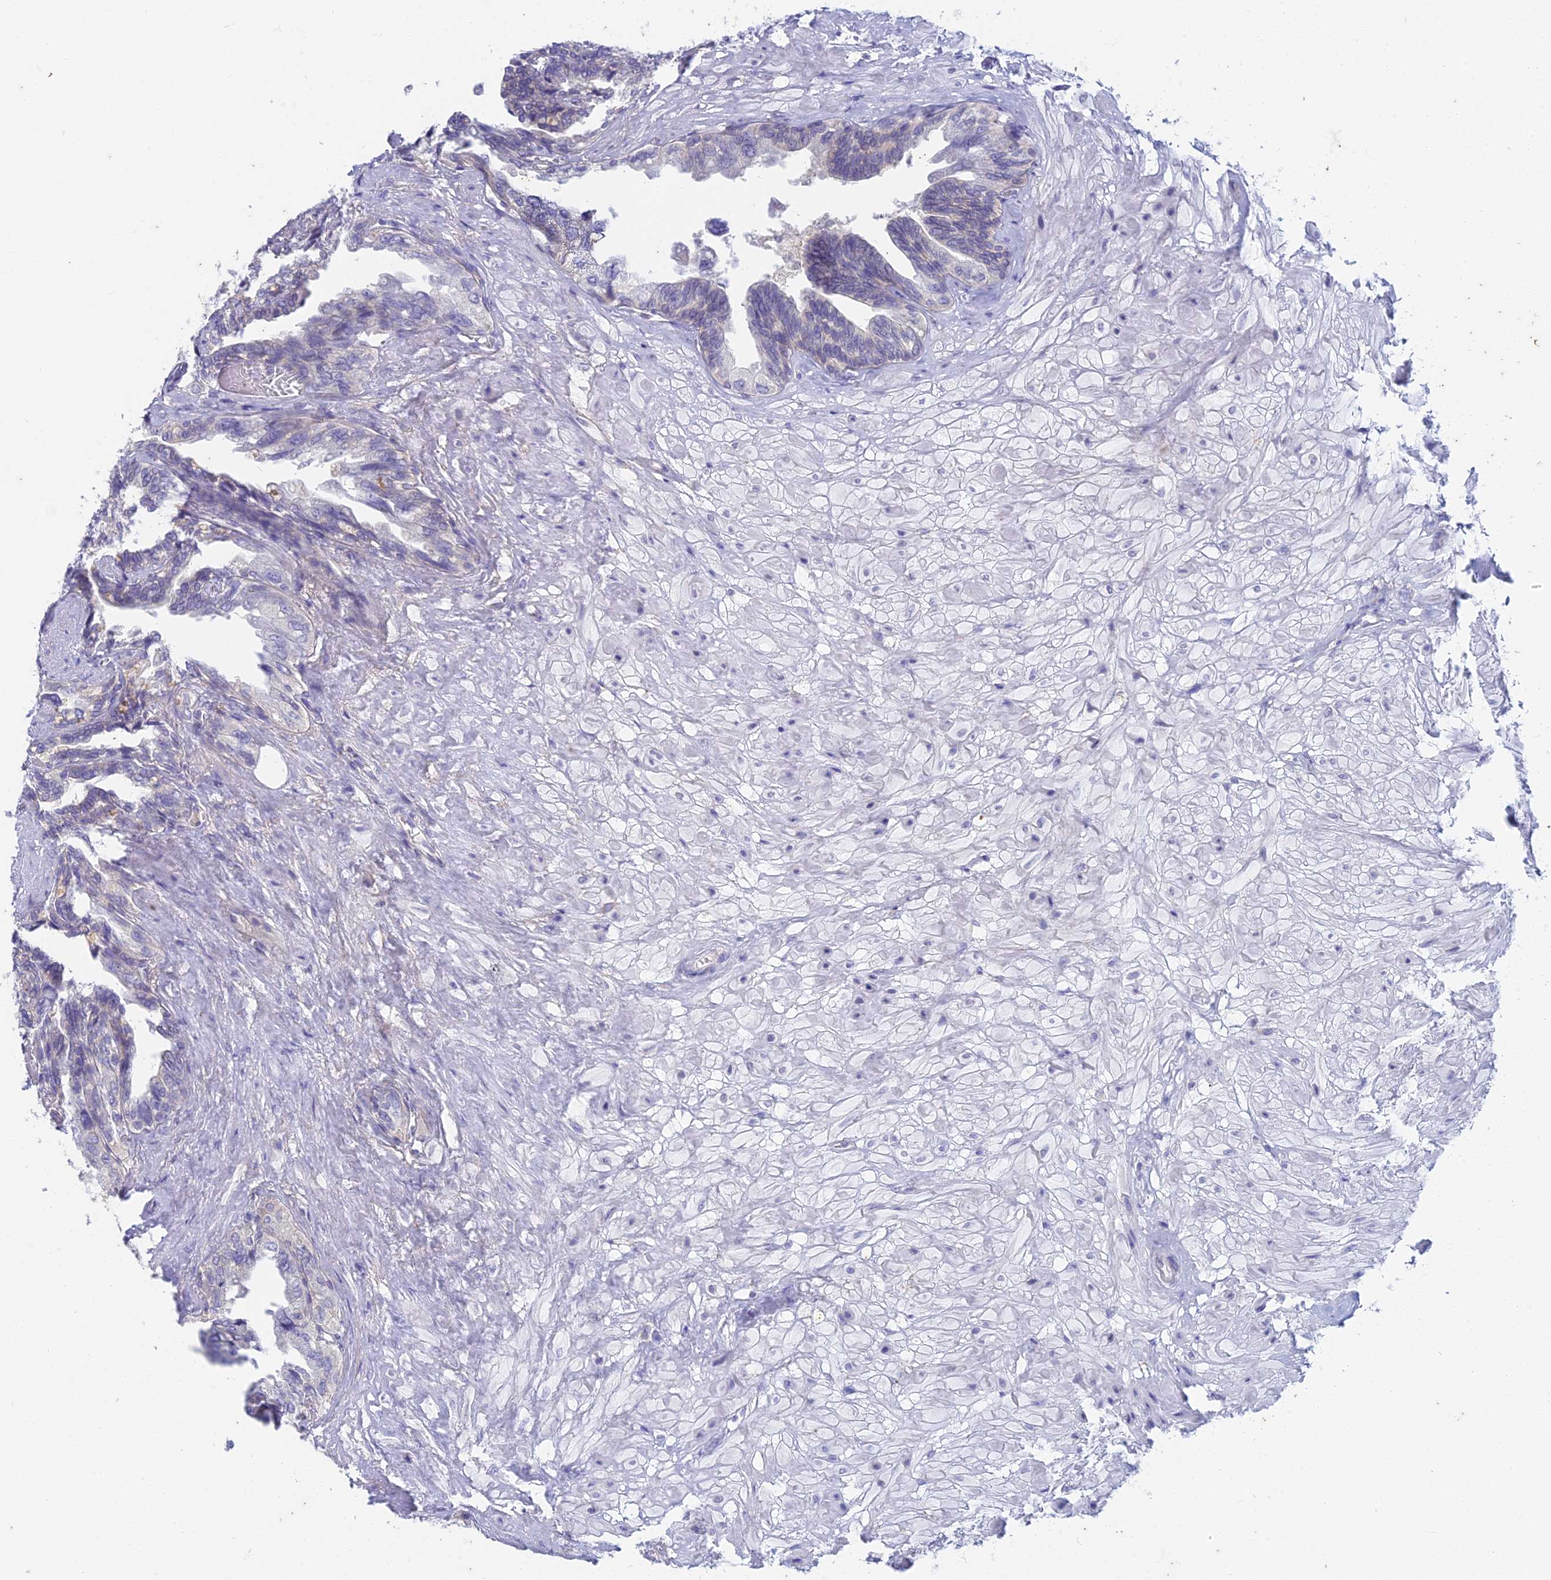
{"staining": {"intensity": "weak", "quantity": "<25%", "location": "cytoplasmic/membranous"}, "tissue": "seminal vesicle", "cell_type": "Glandular cells", "image_type": "normal", "snomed": [{"axis": "morphology", "description": "Normal tissue, NOS"}, {"axis": "topography", "description": "Seminal veicle"}, {"axis": "topography", "description": "Peripheral nerve tissue"}], "caption": "Histopathology image shows no significant protein staining in glandular cells of unremarkable seminal vesicle. Brightfield microscopy of IHC stained with DAB (3,3'-diaminobenzidine) (brown) and hematoxylin (blue), captured at high magnification.", "gene": "EEF2KMT", "patient": {"sex": "male", "age": 60}}